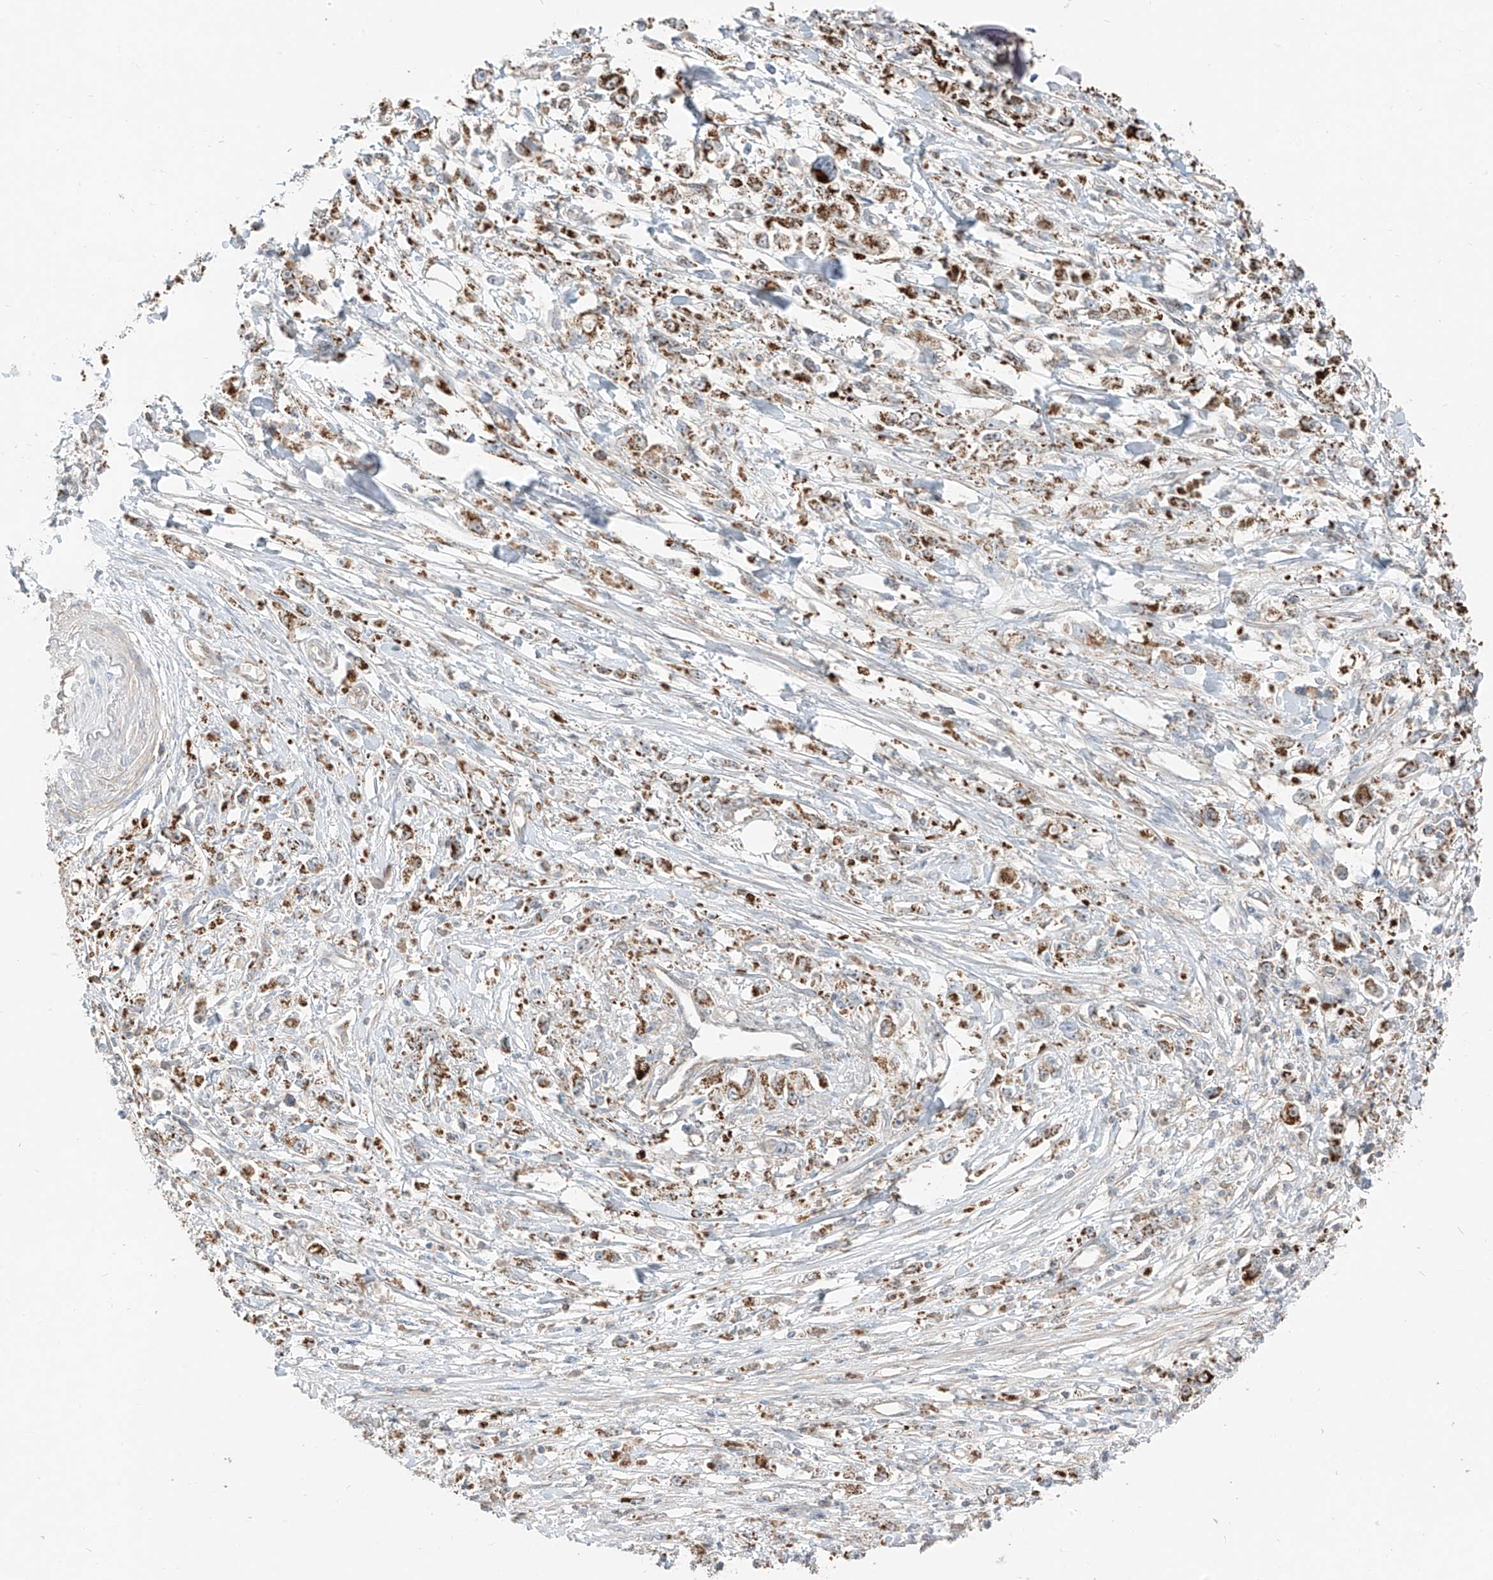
{"staining": {"intensity": "strong", "quantity": ">75%", "location": "cytoplasmic/membranous"}, "tissue": "stomach cancer", "cell_type": "Tumor cells", "image_type": "cancer", "snomed": [{"axis": "morphology", "description": "Adenocarcinoma, NOS"}, {"axis": "topography", "description": "Stomach"}], "caption": "A brown stain shows strong cytoplasmic/membranous expression of a protein in human stomach cancer (adenocarcinoma) tumor cells. (Brightfield microscopy of DAB IHC at high magnification).", "gene": "ETHE1", "patient": {"sex": "female", "age": 59}}